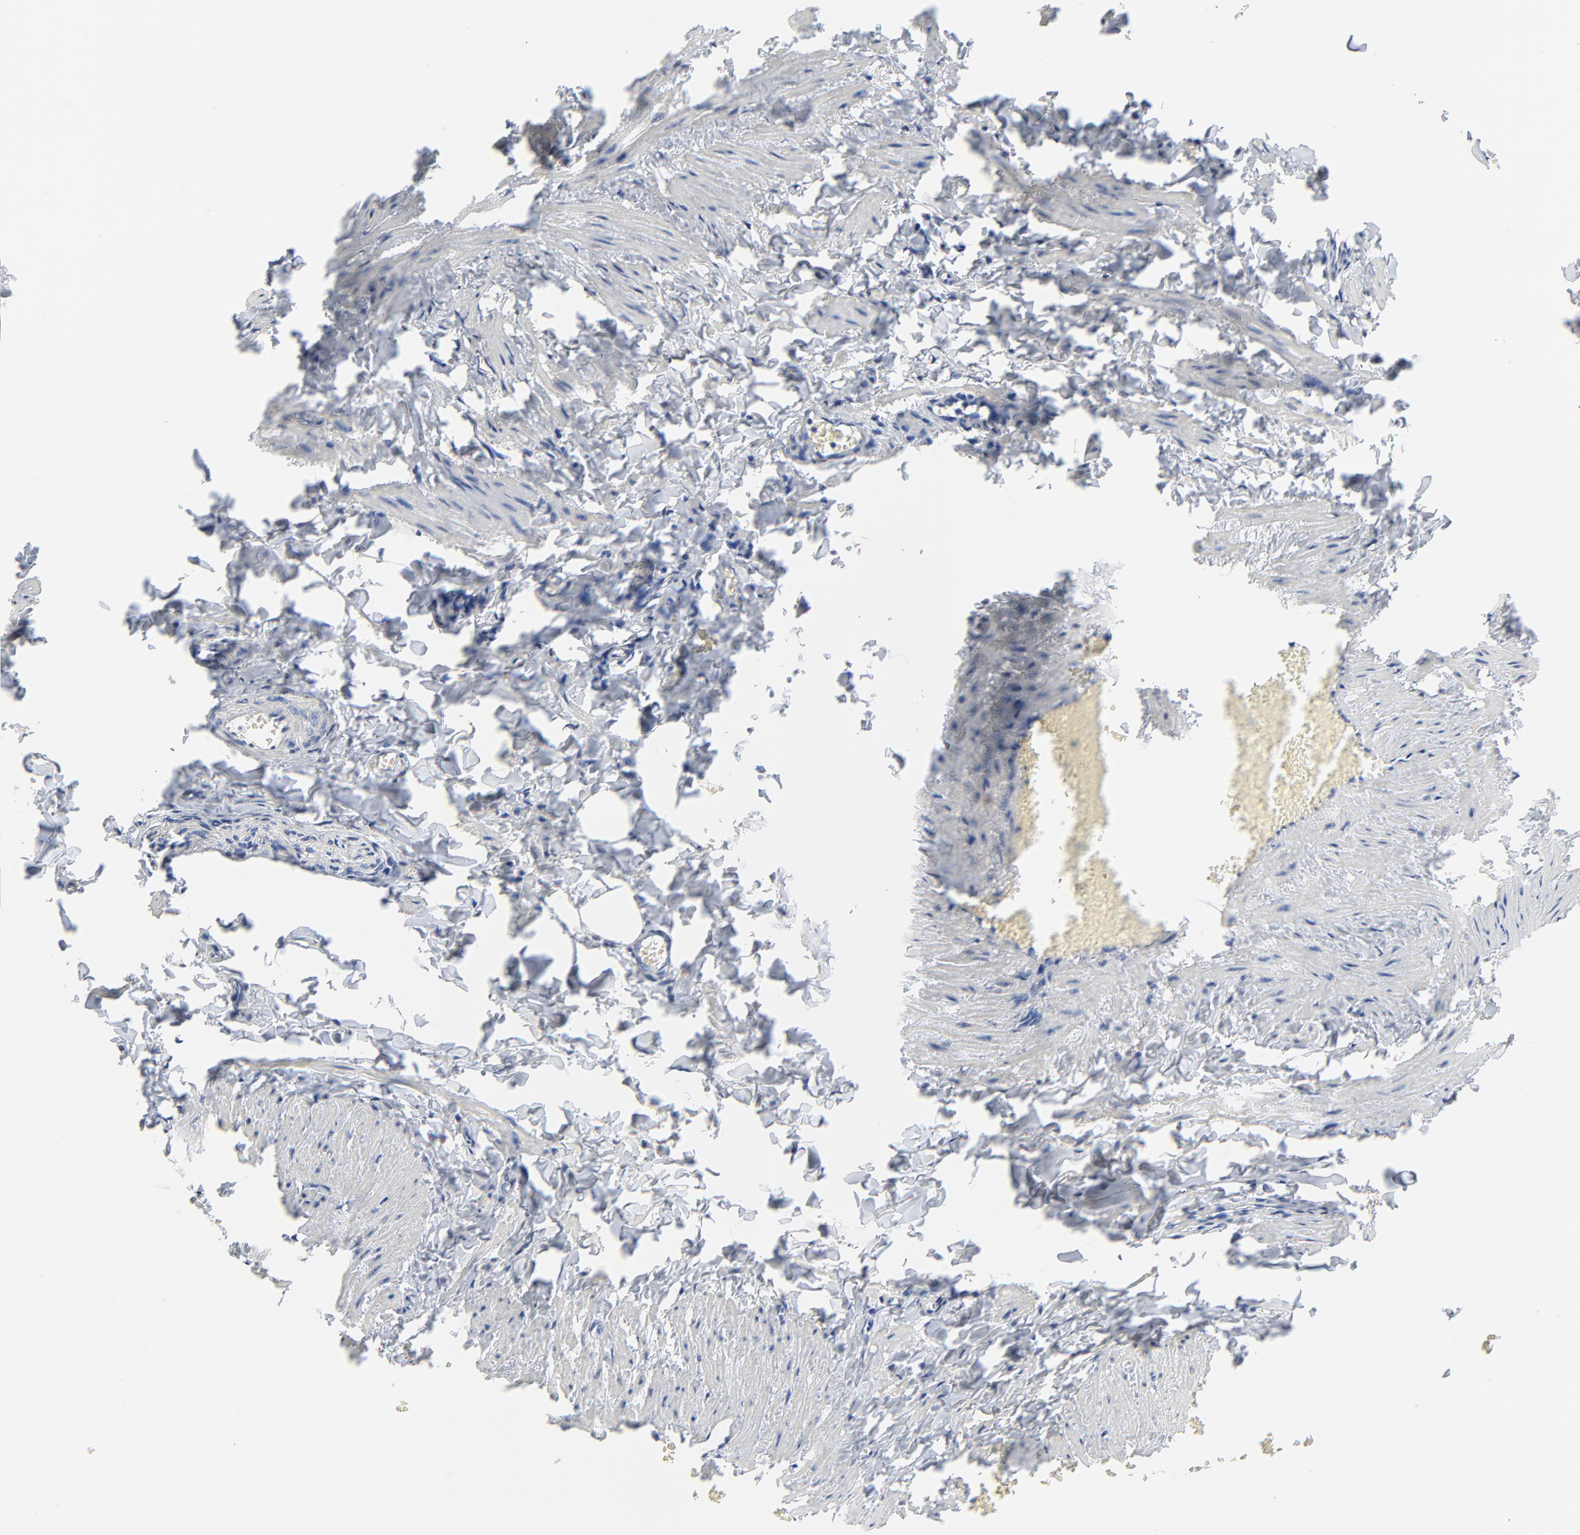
{"staining": {"intensity": "negative", "quantity": "none", "location": "none"}, "tissue": "adipose tissue", "cell_type": "Adipocytes", "image_type": "normal", "snomed": [{"axis": "morphology", "description": "Normal tissue, NOS"}, {"axis": "topography", "description": "Vascular tissue"}], "caption": "This is an immunohistochemistry (IHC) photomicrograph of normal human adipose tissue. There is no expression in adipocytes.", "gene": "VAV2", "patient": {"sex": "male", "age": 41}}